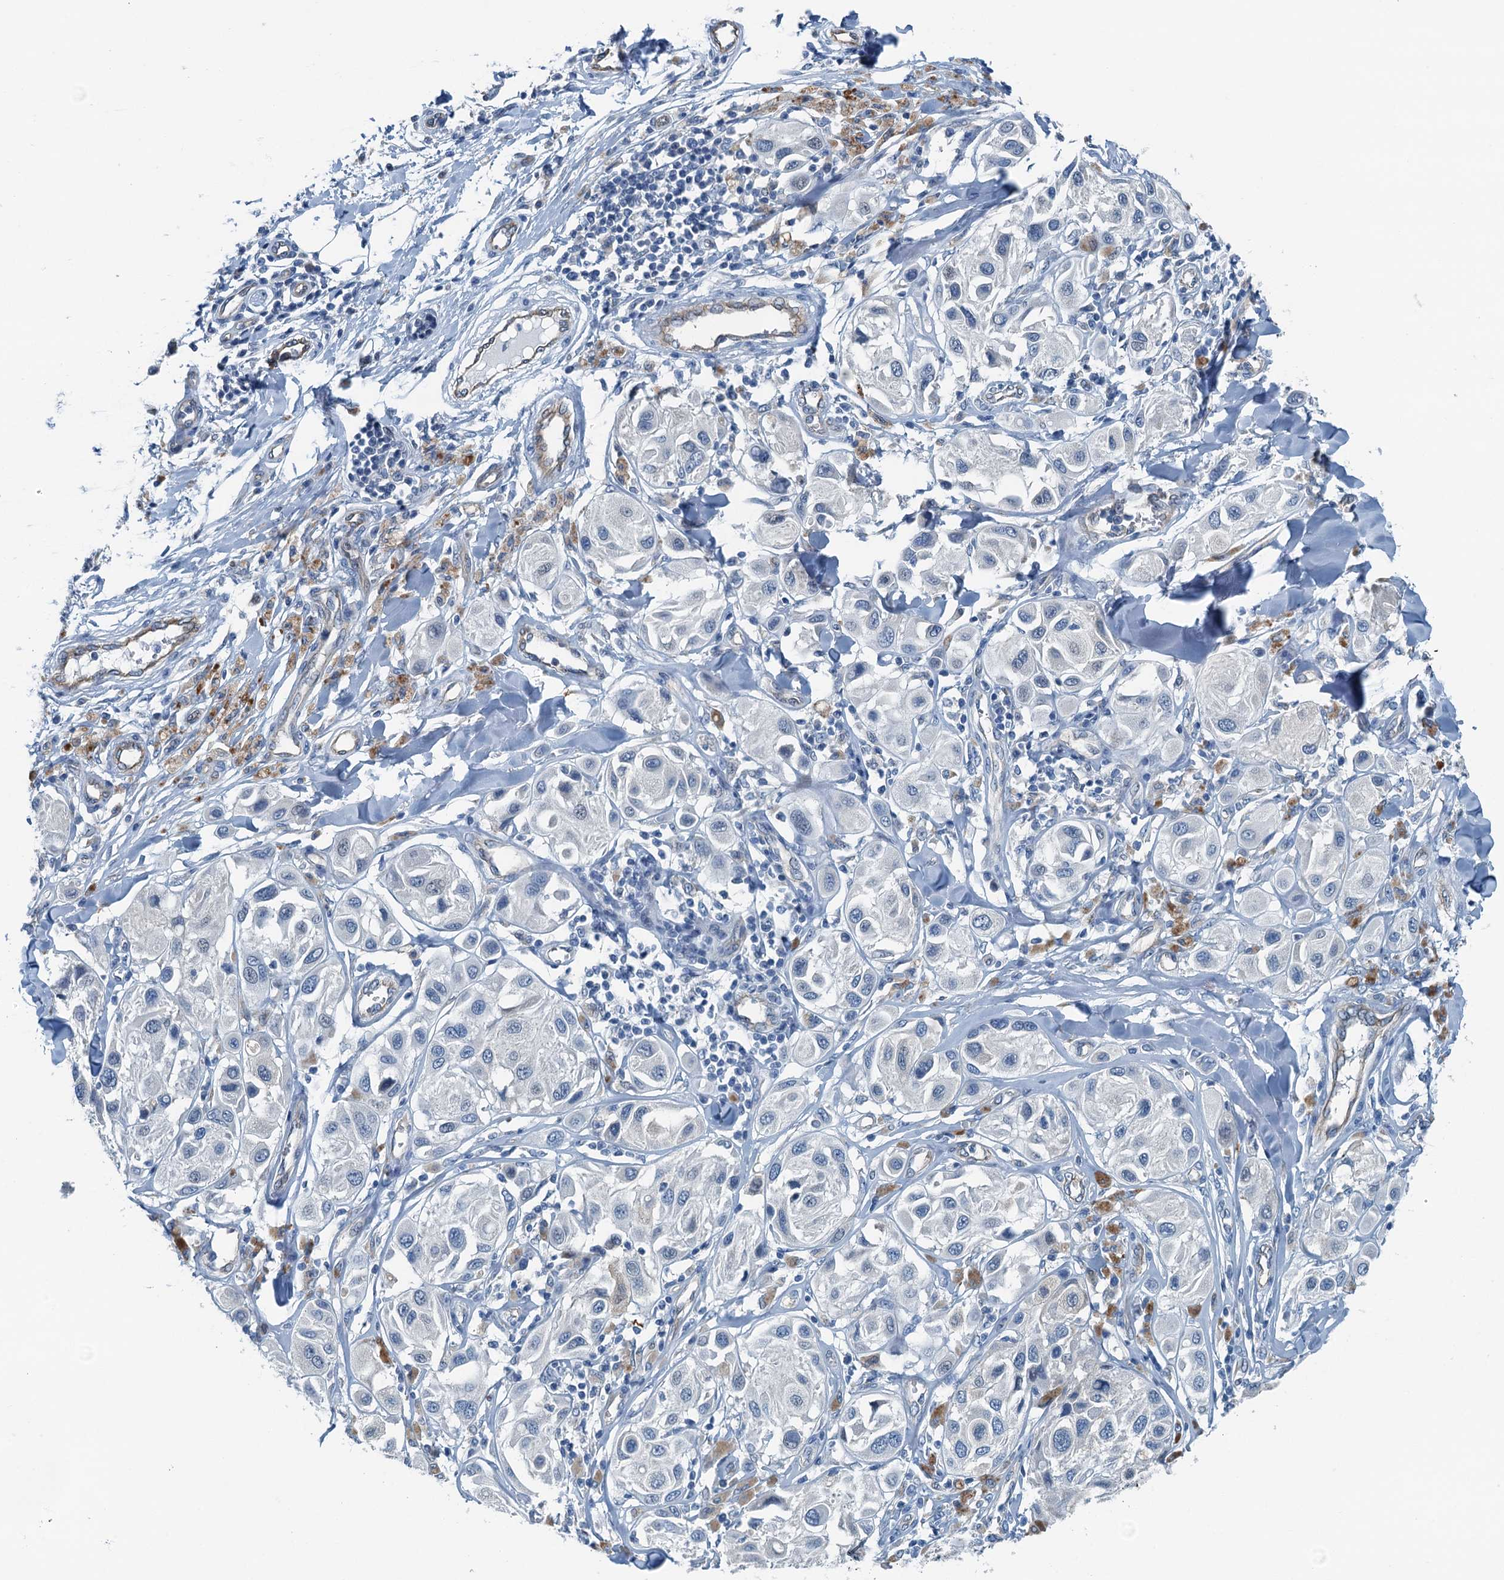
{"staining": {"intensity": "negative", "quantity": "none", "location": "none"}, "tissue": "melanoma", "cell_type": "Tumor cells", "image_type": "cancer", "snomed": [{"axis": "morphology", "description": "Malignant melanoma, Metastatic site"}, {"axis": "topography", "description": "Skin"}], "caption": "Immunohistochemical staining of malignant melanoma (metastatic site) exhibits no significant positivity in tumor cells. (Immunohistochemistry, brightfield microscopy, high magnification).", "gene": "GFOD2", "patient": {"sex": "male", "age": 41}}